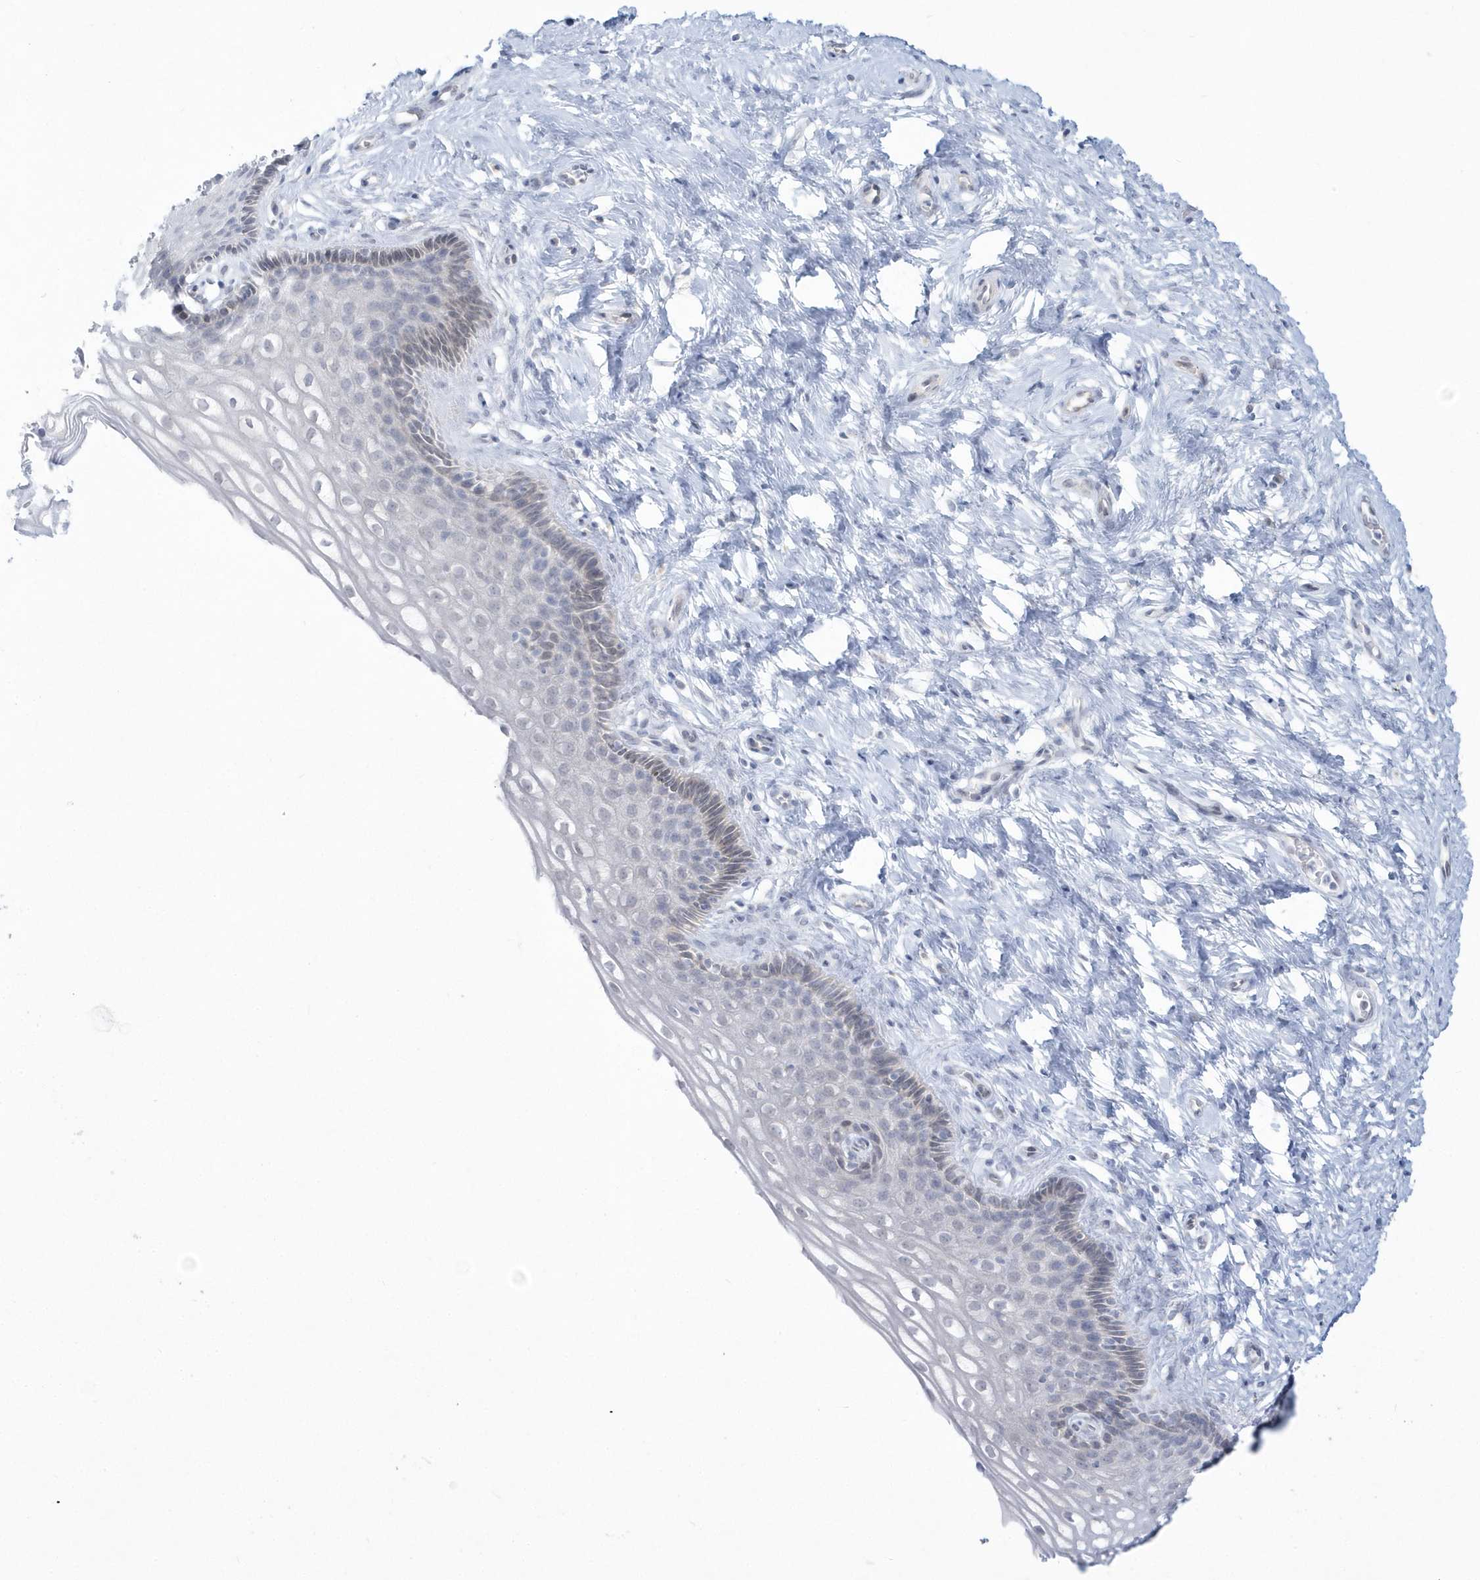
{"staining": {"intensity": "weak", "quantity": "<25%", "location": "cytoplasmic/membranous"}, "tissue": "cervix", "cell_type": "Glandular cells", "image_type": "normal", "snomed": [{"axis": "morphology", "description": "Normal tissue, NOS"}, {"axis": "topography", "description": "Cervix"}], "caption": "An immunohistochemistry (IHC) histopathology image of normal cervix is shown. There is no staining in glandular cells of cervix. The staining was performed using DAB (3,3'-diaminobenzidine) to visualize the protein expression in brown, while the nuclei were stained in blue with hematoxylin (Magnification: 20x).", "gene": "PCBD1", "patient": {"sex": "female", "age": 33}}